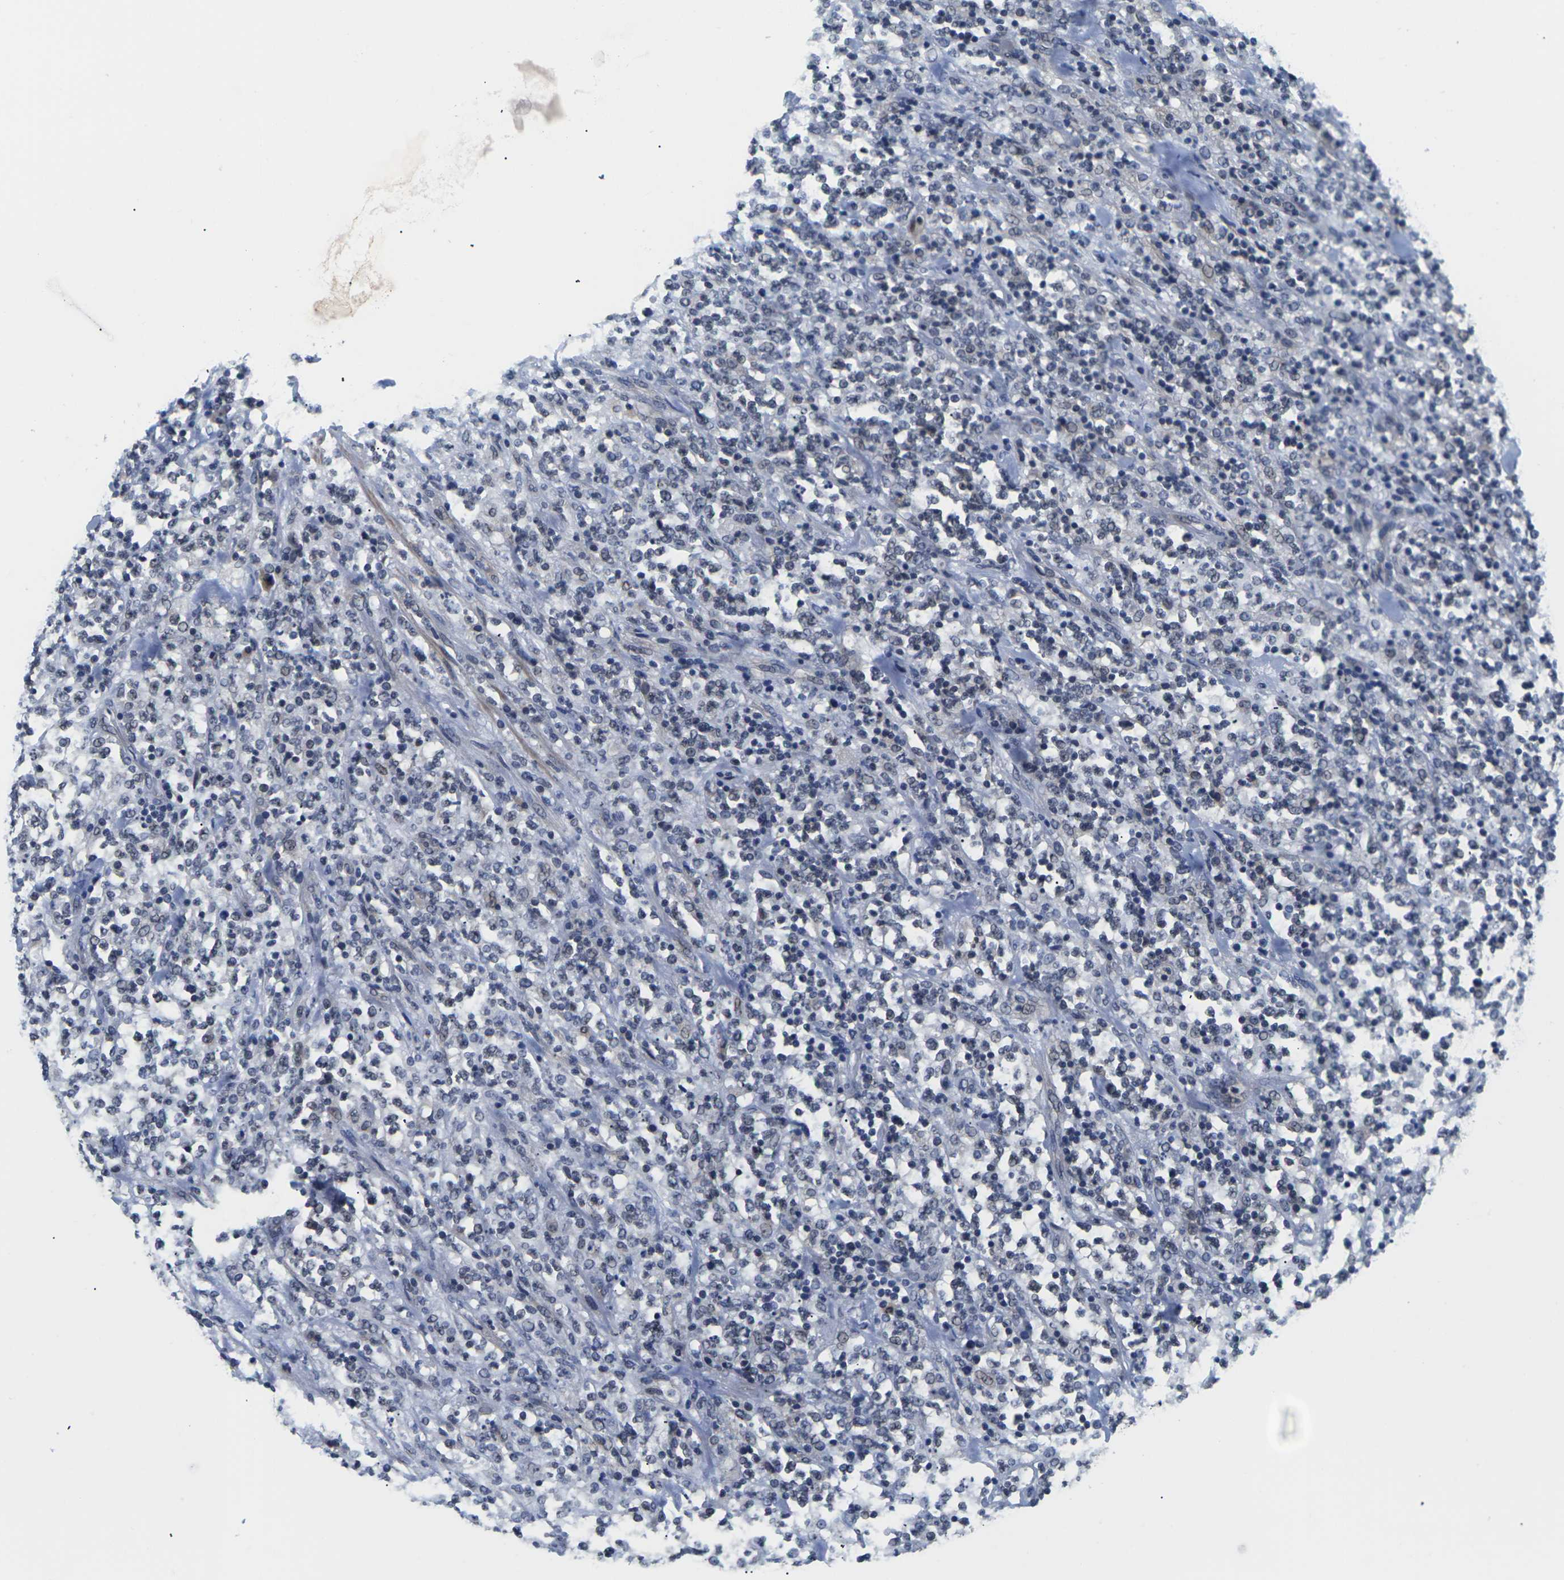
{"staining": {"intensity": "weak", "quantity": "<25%", "location": "nuclear"}, "tissue": "lymphoma", "cell_type": "Tumor cells", "image_type": "cancer", "snomed": [{"axis": "morphology", "description": "Malignant lymphoma, non-Hodgkin's type, High grade"}, {"axis": "topography", "description": "Soft tissue"}], "caption": "Immunohistochemistry (IHC) histopathology image of neoplastic tissue: human lymphoma stained with DAB (3,3'-diaminobenzidine) demonstrates no significant protein positivity in tumor cells. (Brightfield microscopy of DAB (3,3'-diaminobenzidine) IHC at high magnification).", "gene": "ST6GAL2", "patient": {"sex": "male", "age": 18}}